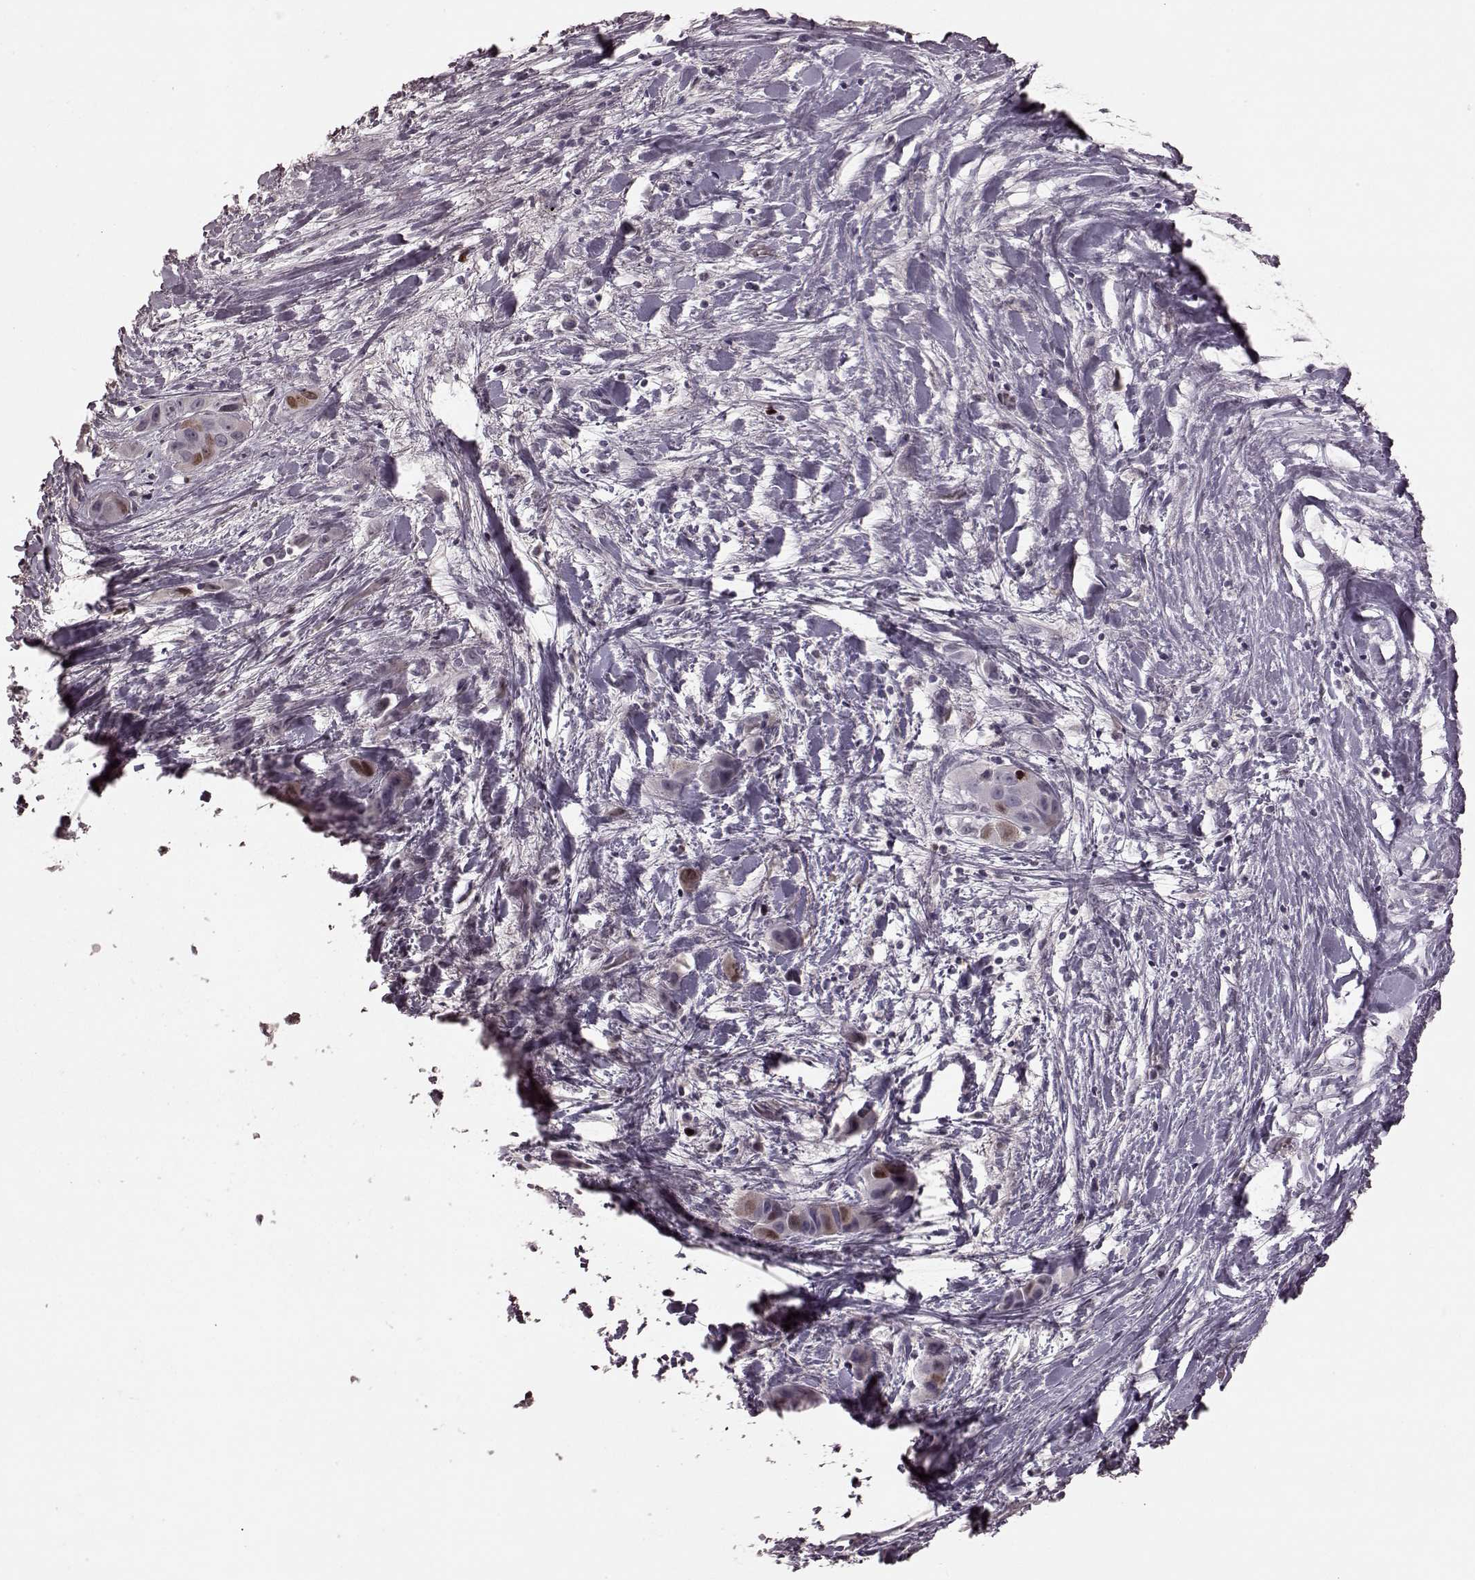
{"staining": {"intensity": "moderate", "quantity": "<25%", "location": "nuclear"}, "tissue": "liver cancer", "cell_type": "Tumor cells", "image_type": "cancer", "snomed": [{"axis": "morphology", "description": "Cholangiocarcinoma"}, {"axis": "topography", "description": "Liver"}], "caption": "Immunohistochemistry (IHC) photomicrograph of human liver cholangiocarcinoma stained for a protein (brown), which displays low levels of moderate nuclear positivity in about <25% of tumor cells.", "gene": "CCNA2", "patient": {"sex": "female", "age": 52}}